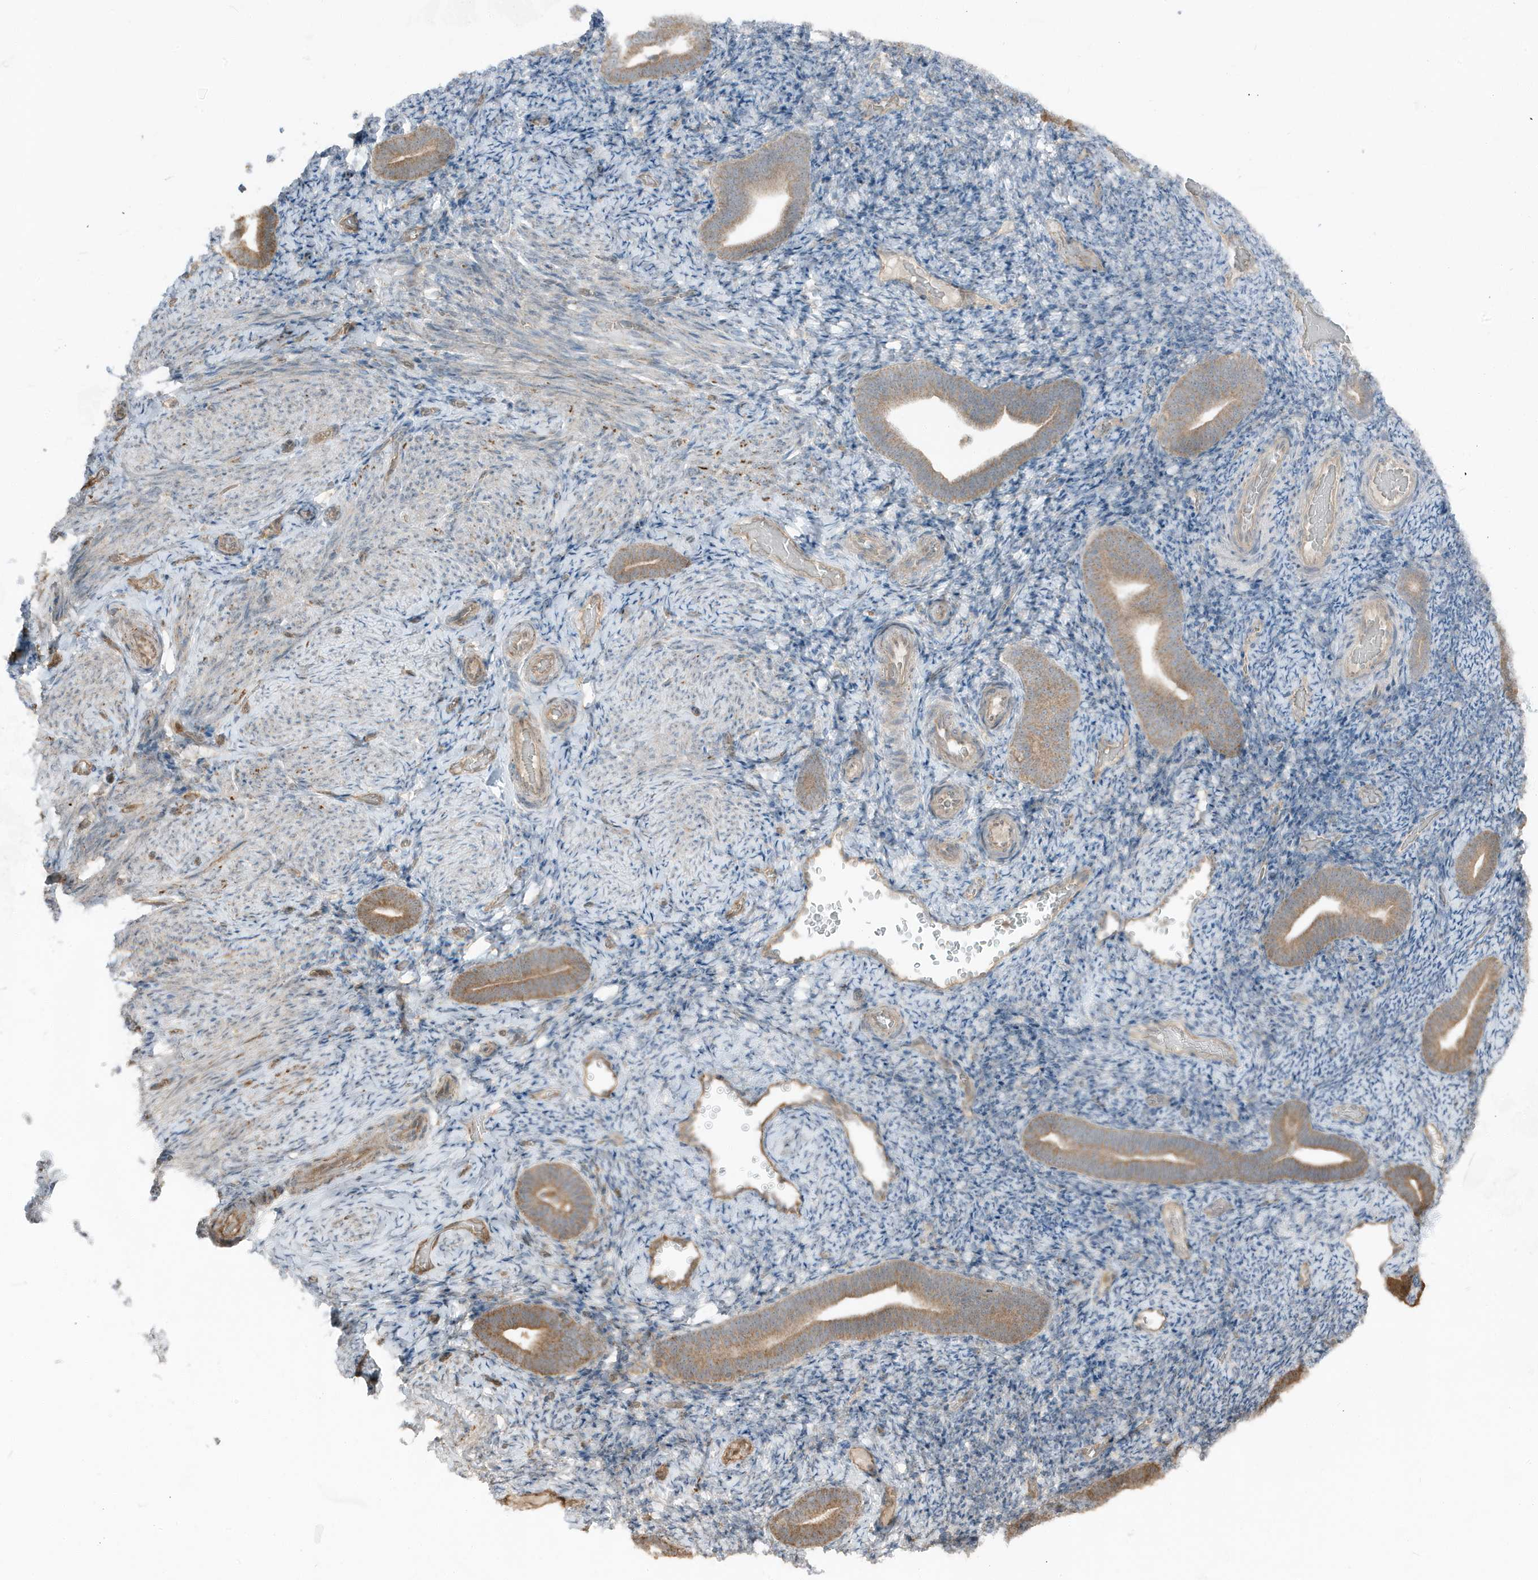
{"staining": {"intensity": "negative", "quantity": "none", "location": "none"}, "tissue": "endometrium", "cell_type": "Cells in endometrial stroma", "image_type": "normal", "snomed": [{"axis": "morphology", "description": "Normal tissue, NOS"}, {"axis": "topography", "description": "Endometrium"}], "caption": "IHC micrograph of normal endometrium stained for a protein (brown), which shows no staining in cells in endometrial stroma. The staining is performed using DAB (3,3'-diaminobenzidine) brown chromogen with nuclei counter-stained in using hematoxylin.", "gene": "AZI2", "patient": {"sex": "female", "age": 51}}